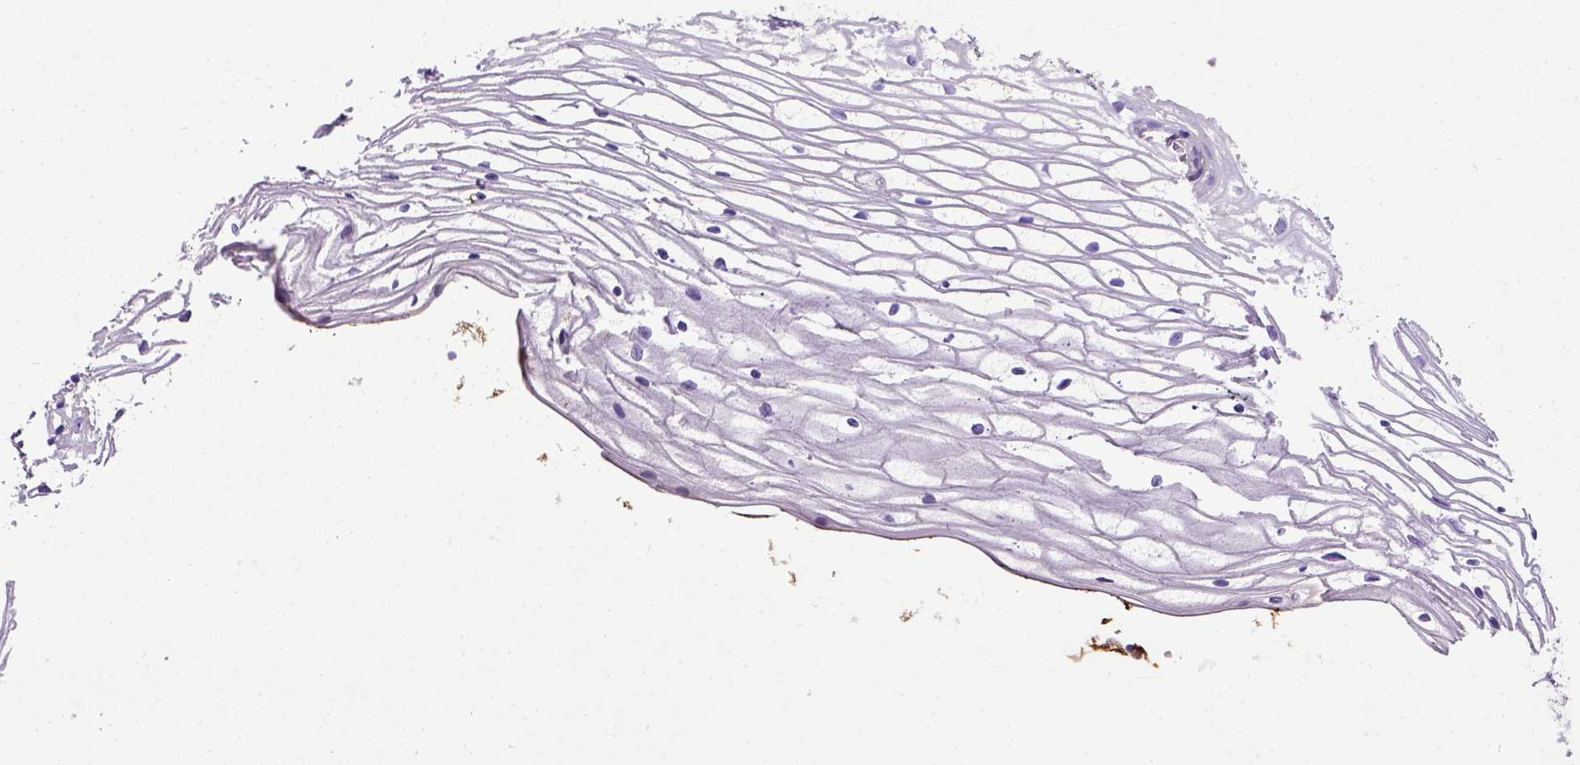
{"staining": {"intensity": "negative", "quantity": "none", "location": "none"}, "tissue": "cervix", "cell_type": "Glandular cells", "image_type": "normal", "snomed": [{"axis": "morphology", "description": "Normal tissue, NOS"}, {"axis": "topography", "description": "Cervix"}], "caption": "Immunohistochemistry (IHC) image of unremarkable cervix stained for a protein (brown), which exhibits no positivity in glandular cells.", "gene": "ADAMTS8", "patient": {"sex": "female", "age": 40}}